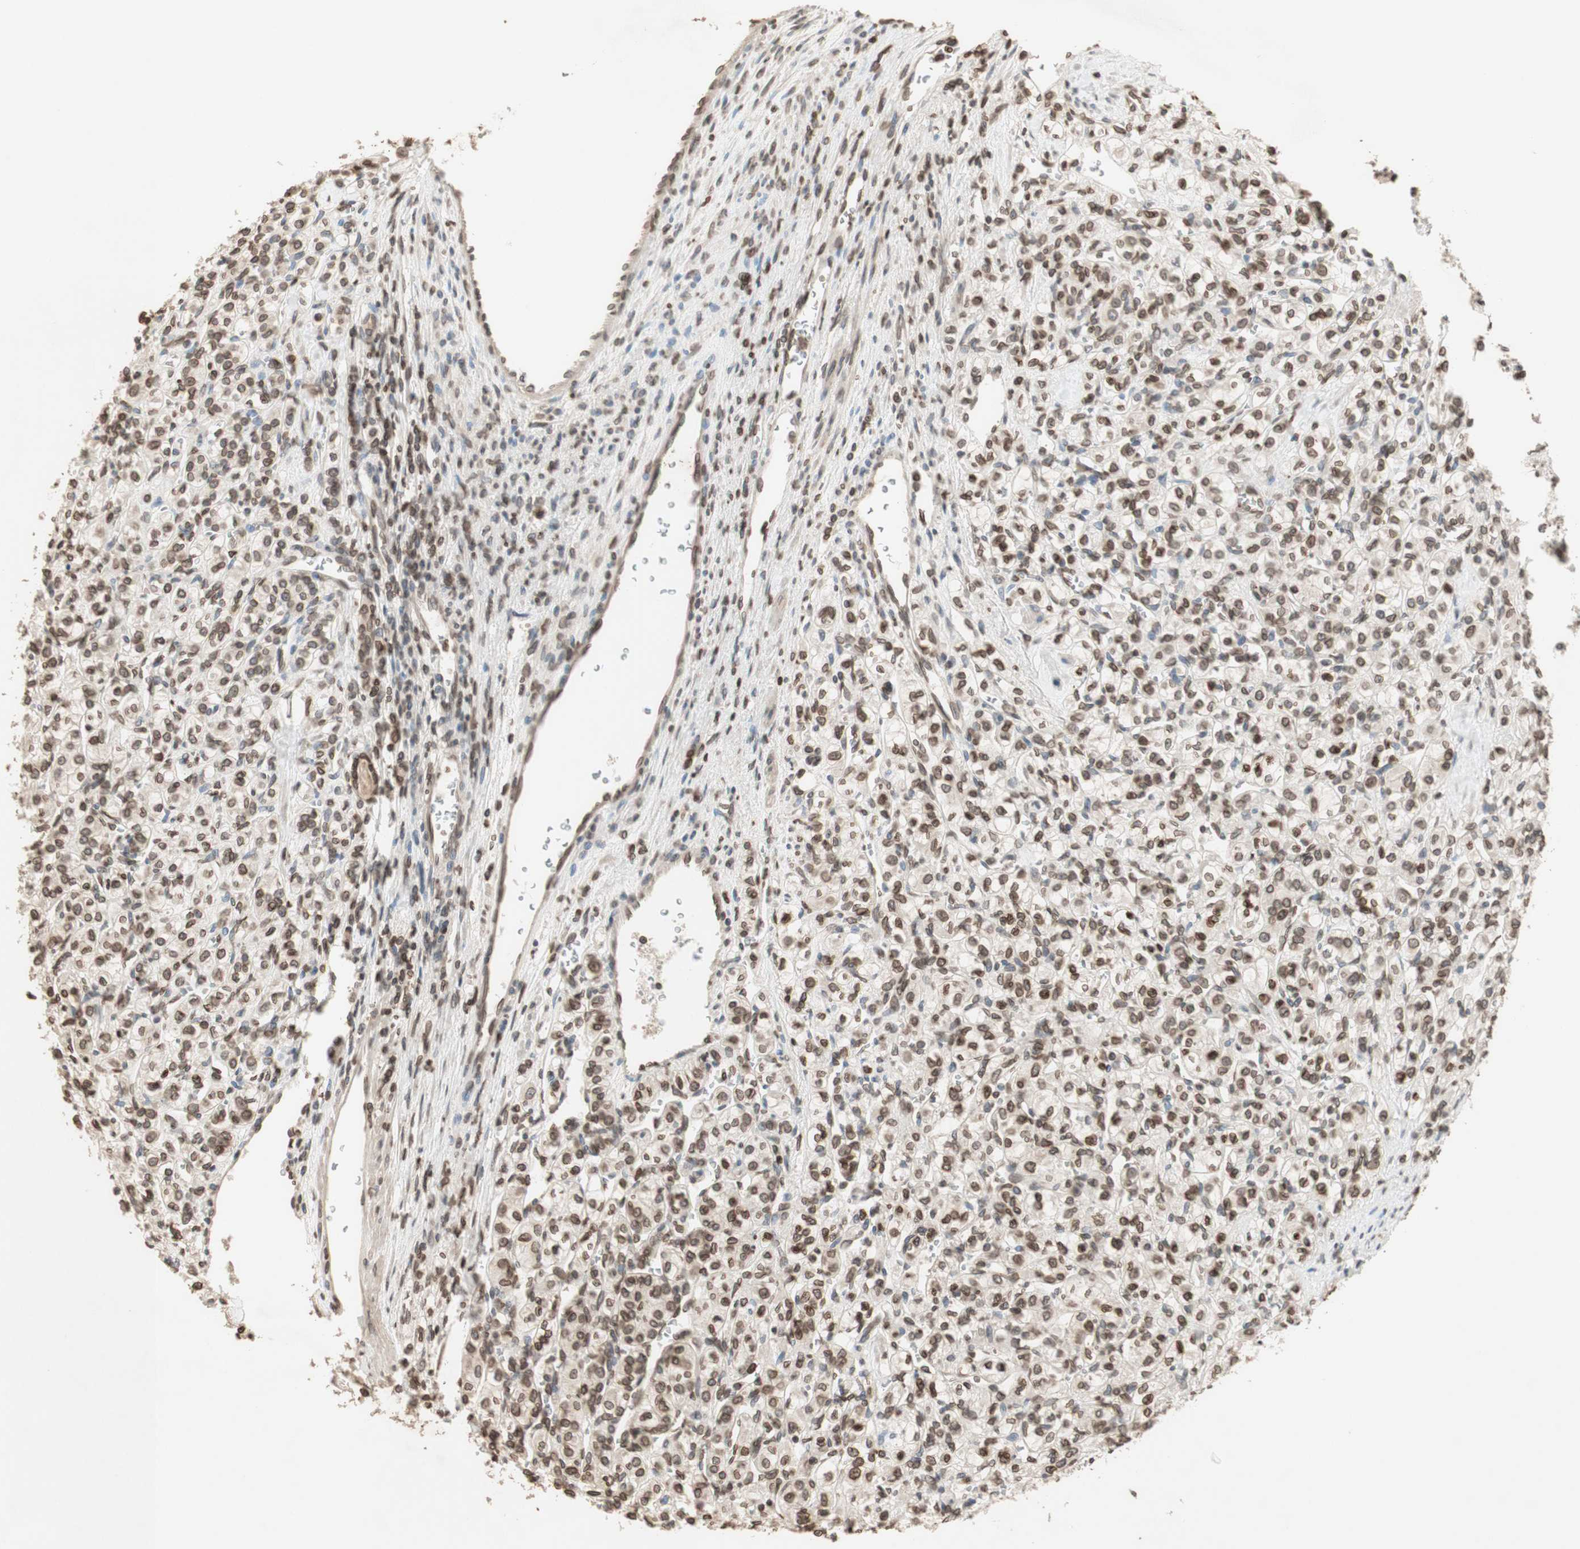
{"staining": {"intensity": "moderate", "quantity": ">75%", "location": "nuclear"}, "tissue": "renal cancer", "cell_type": "Tumor cells", "image_type": "cancer", "snomed": [{"axis": "morphology", "description": "Adenocarcinoma, NOS"}, {"axis": "topography", "description": "Kidney"}], "caption": "Immunohistochemical staining of human renal cancer shows moderate nuclear protein staining in about >75% of tumor cells.", "gene": "TMPO", "patient": {"sex": "male", "age": 77}}